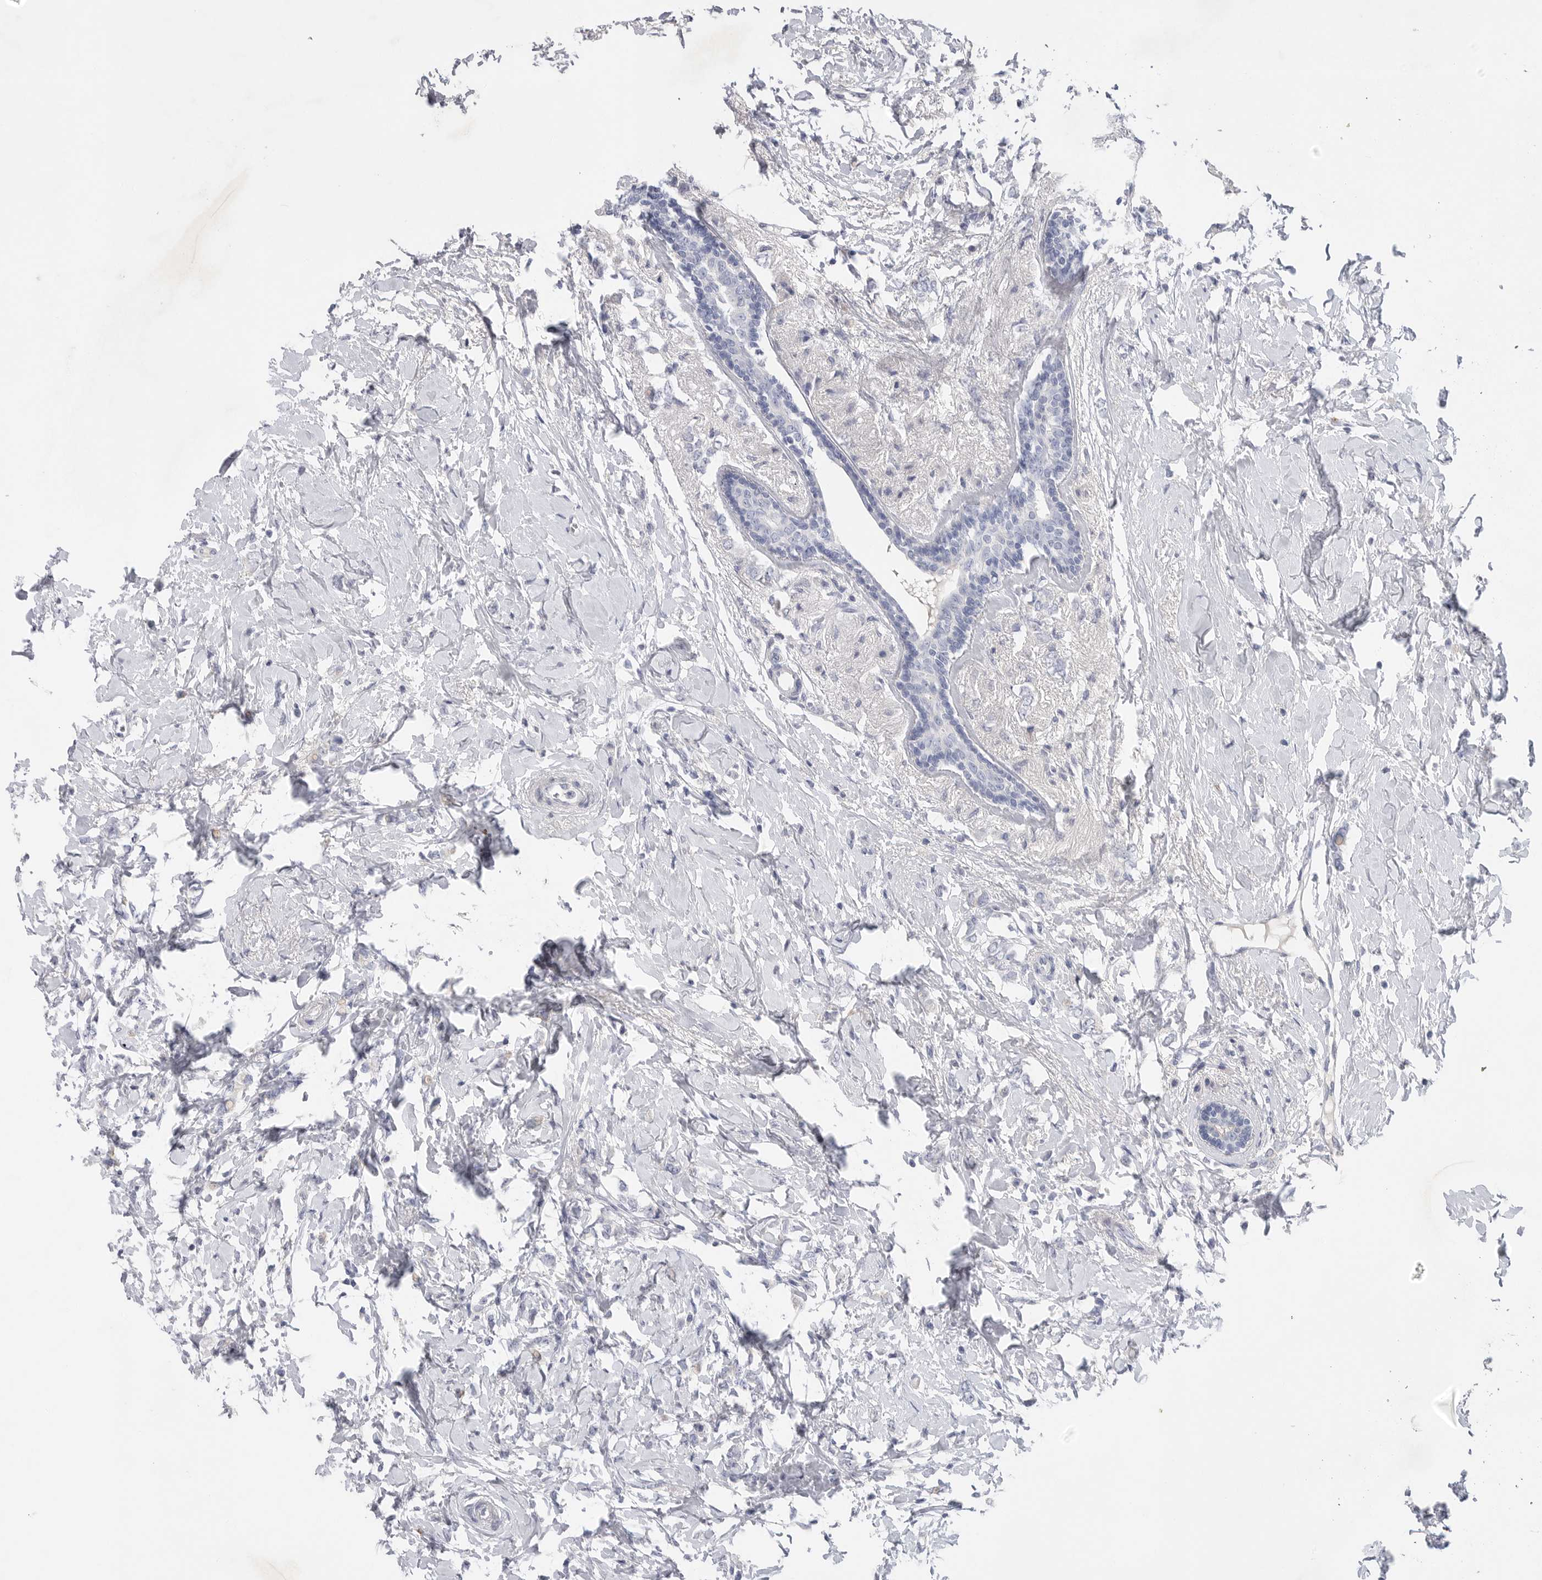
{"staining": {"intensity": "negative", "quantity": "none", "location": "none"}, "tissue": "breast cancer", "cell_type": "Tumor cells", "image_type": "cancer", "snomed": [{"axis": "morphology", "description": "Normal tissue, NOS"}, {"axis": "morphology", "description": "Lobular carcinoma"}, {"axis": "topography", "description": "Breast"}], "caption": "Tumor cells show no significant protein positivity in lobular carcinoma (breast).", "gene": "CAMK2B", "patient": {"sex": "female", "age": 47}}